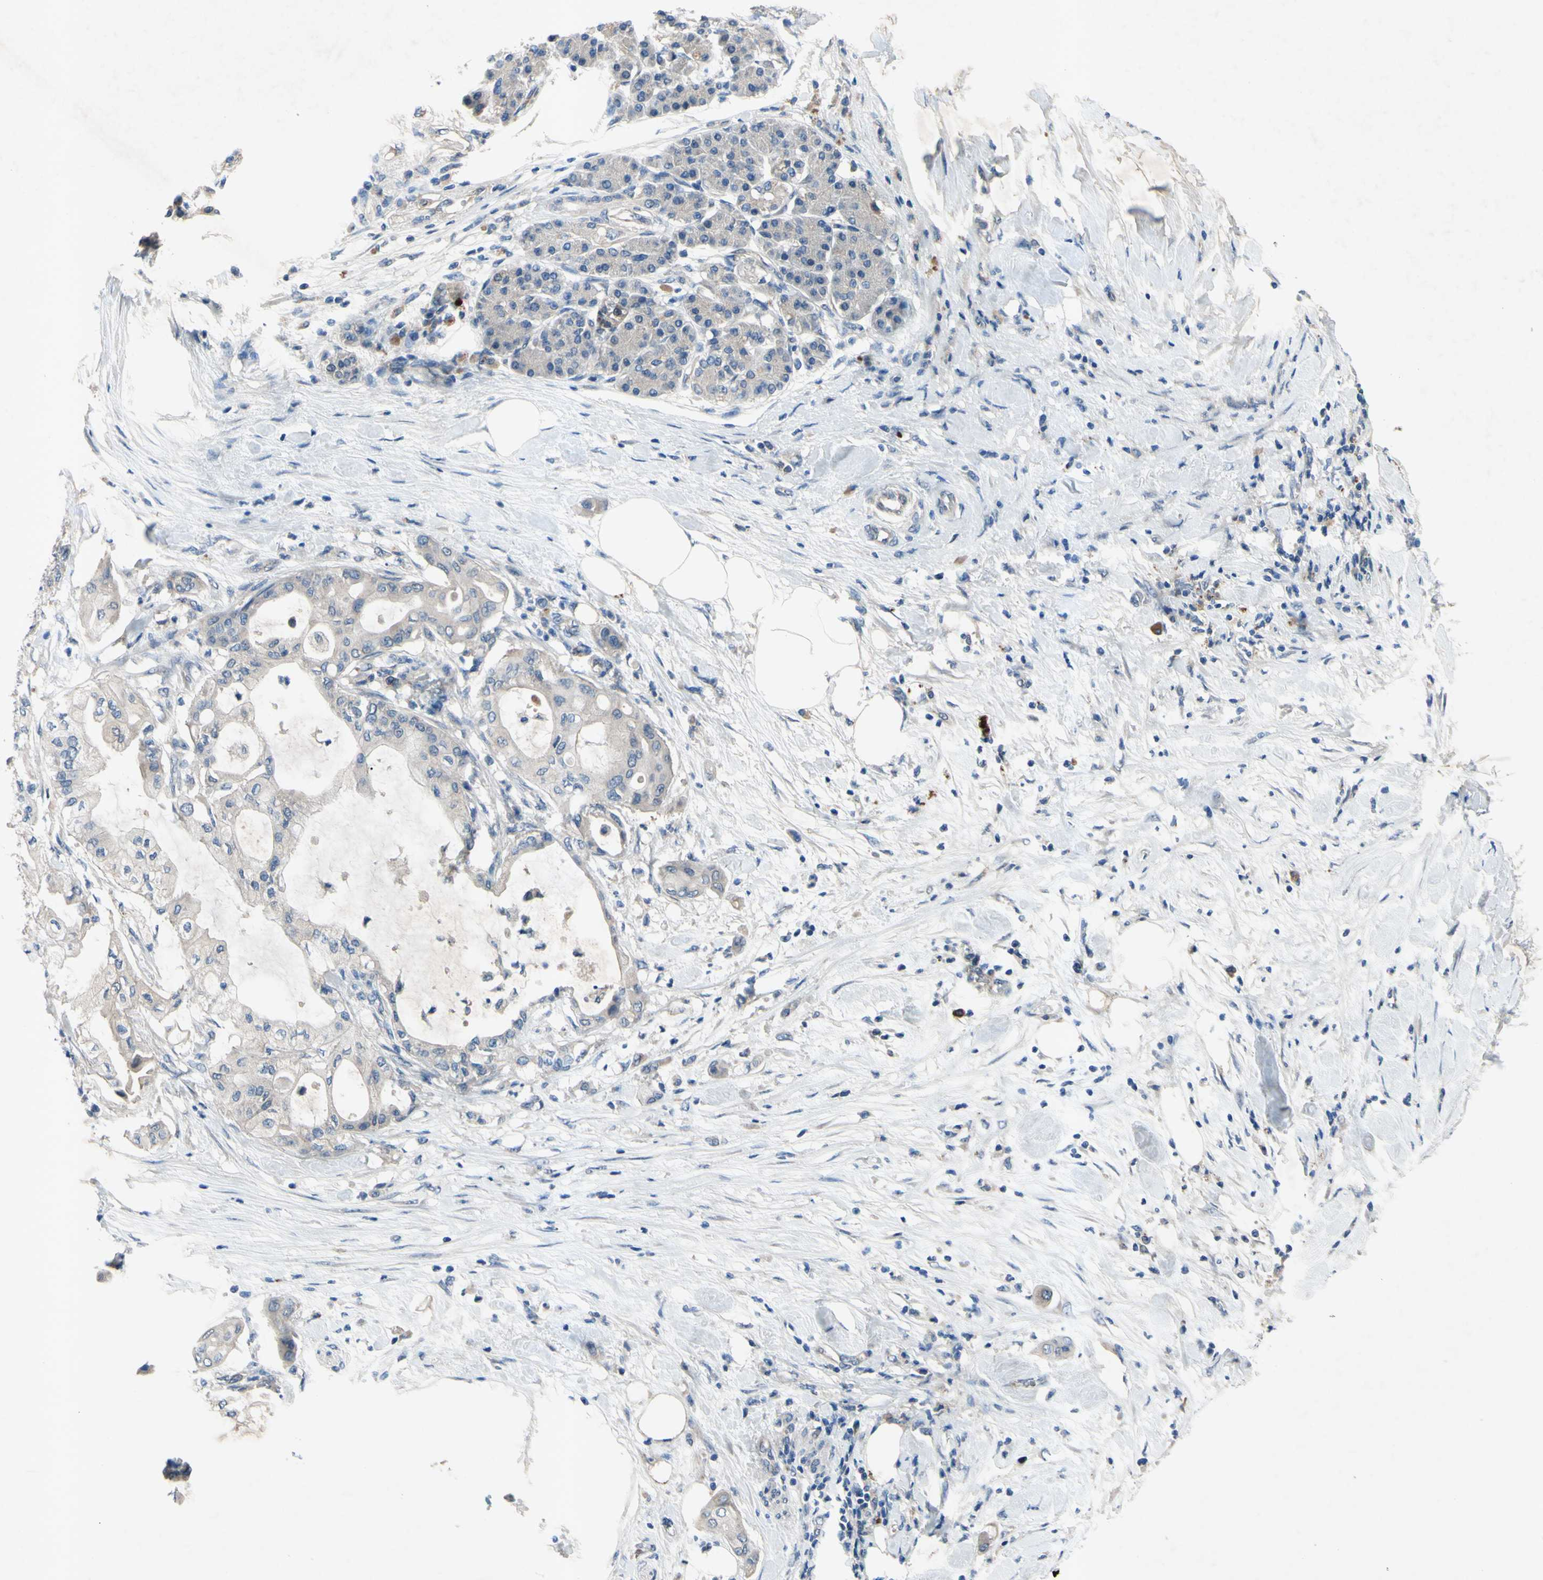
{"staining": {"intensity": "weak", "quantity": "<25%", "location": "cytoplasmic/membranous"}, "tissue": "pancreatic cancer", "cell_type": "Tumor cells", "image_type": "cancer", "snomed": [{"axis": "morphology", "description": "Adenocarcinoma, NOS"}, {"axis": "morphology", "description": "Adenocarcinoma, metastatic, NOS"}, {"axis": "topography", "description": "Lymph node"}, {"axis": "topography", "description": "Pancreas"}, {"axis": "topography", "description": "Duodenum"}], "caption": "Immunohistochemical staining of pancreatic cancer reveals no significant expression in tumor cells. (Stains: DAB (3,3'-diaminobenzidine) immunohistochemistry (IHC) with hematoxylin counter stain, Microscopy: brightfield microscopy at high magnification).", "gene": "HILPDA", "patient": {"sex": "female", "age": 64}}